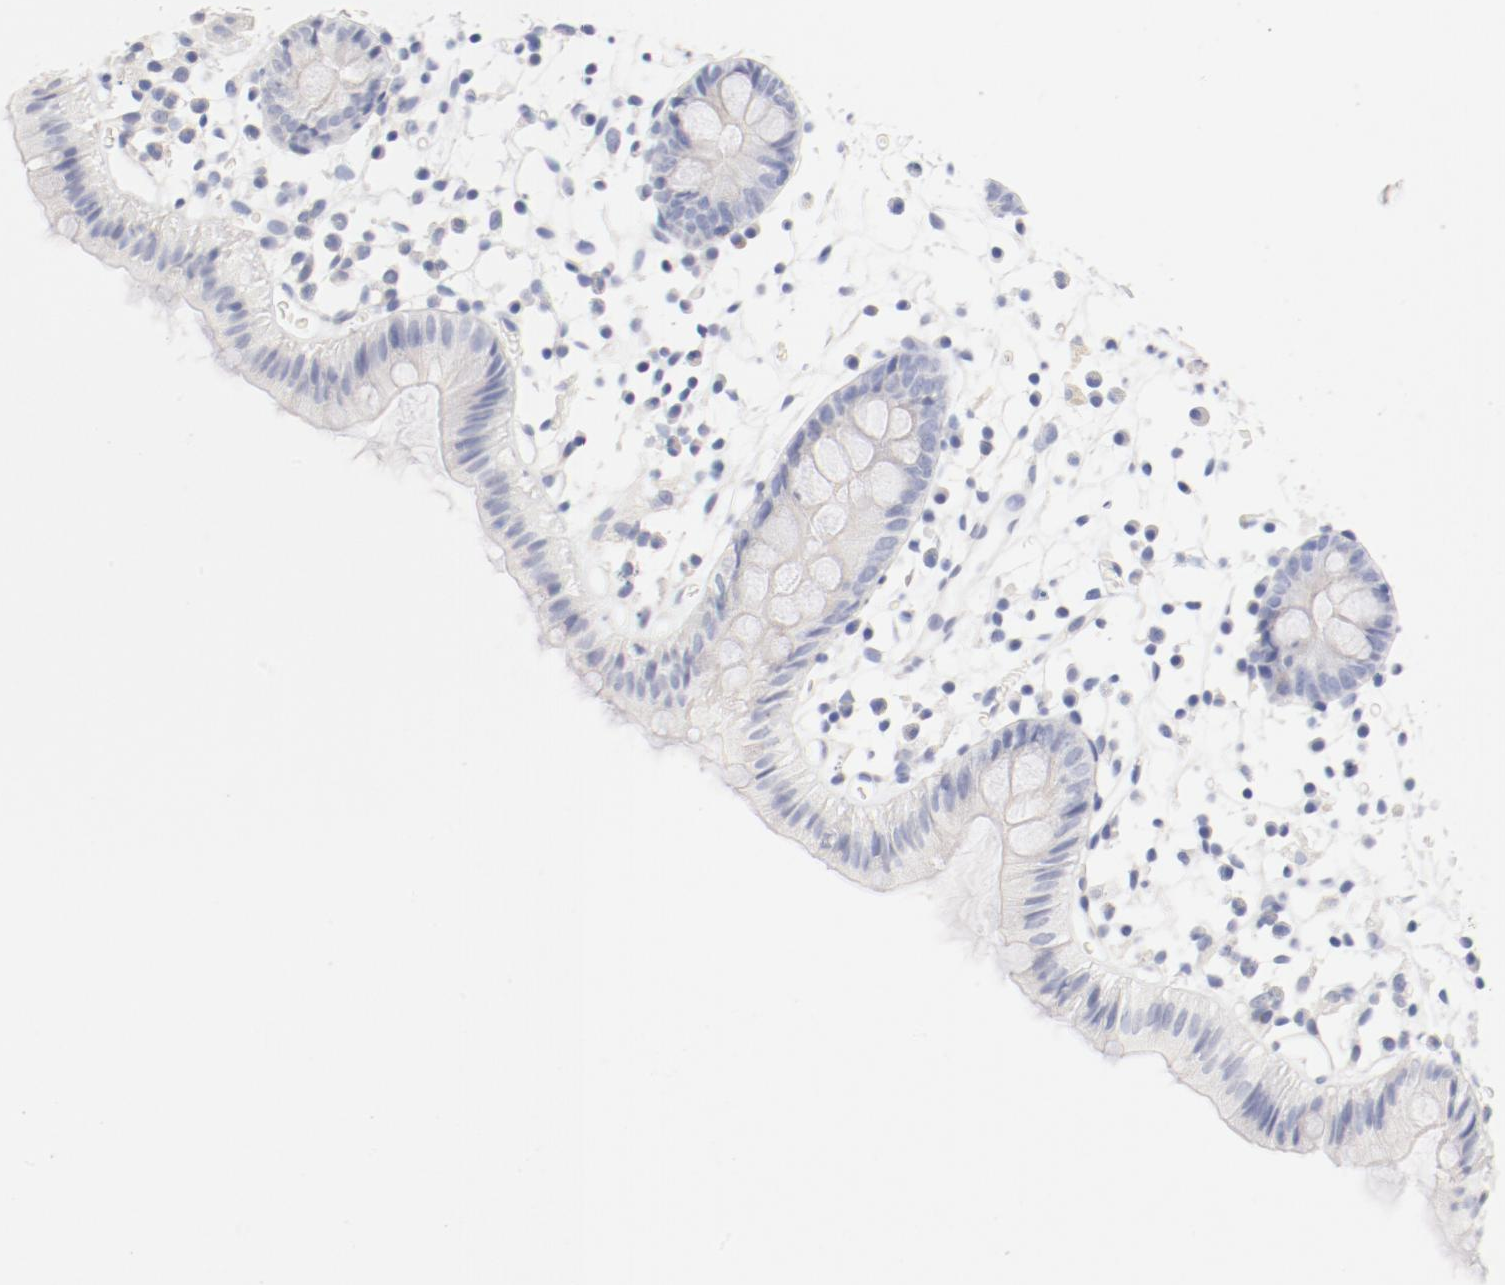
{"staining": {"intensity": "negative", "quantity": "none", "location": "none"}, "tissue": "colon", "cell_type": "Endothelial cells", "image_type": "normal", "snomed": [{"axis": "morphology", "description": "Normal tissue, NOS"}, {"axis": "topography", "description": "Colon"}], "caption": "Endothelial cells are negative for brown protein staining in benign colon. (Immunohistochemistry, brightfield microscopy, high magnification).", "gene": "HOMER1", "patient": {"sex": "male", "age": 14}}